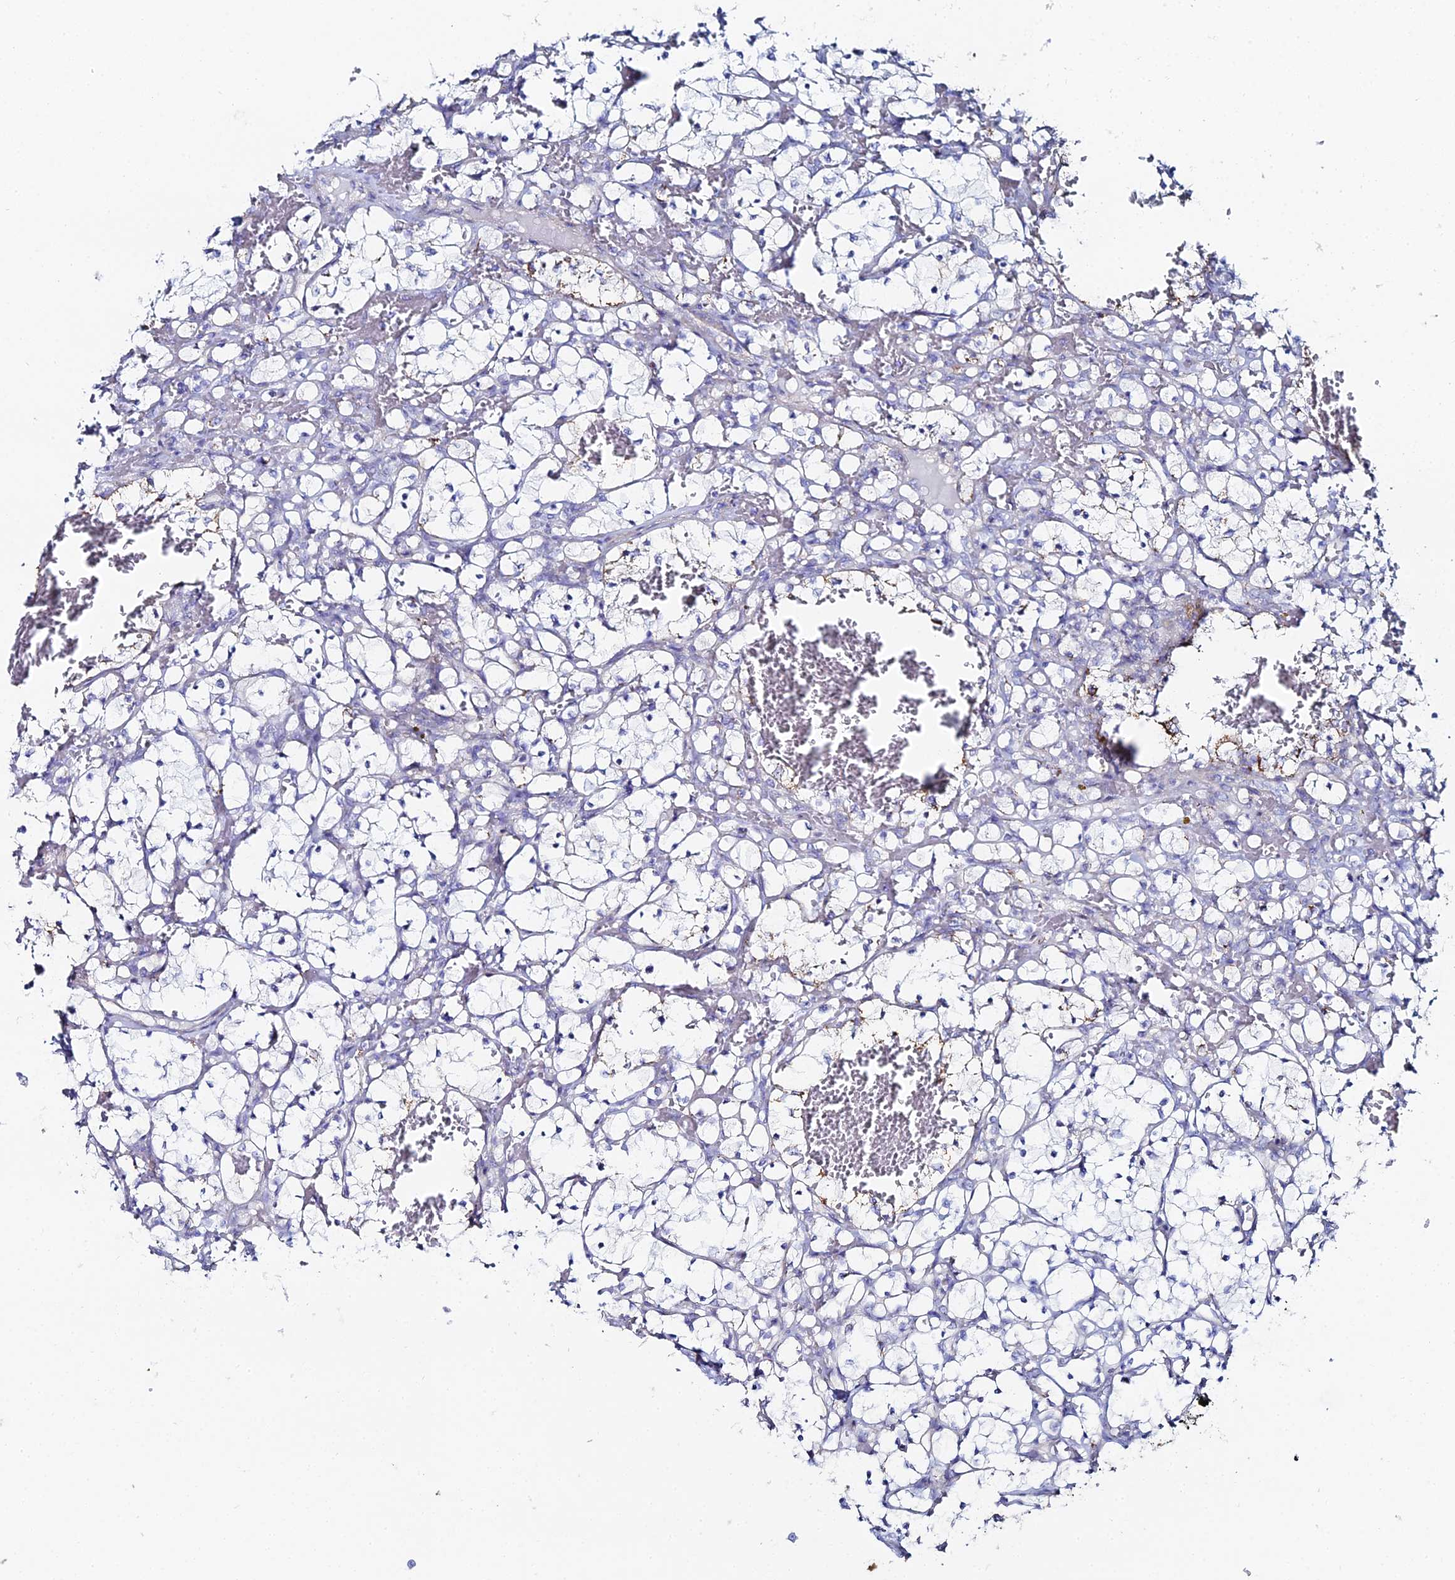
{"staining": {"intensity": "negative", "quantity": "none", "location": "none"}, "tissue": "renal cancer", "cell_type": "Tumor cells", "image_type": "cancer", "snomed": [{"axis": "morphology", "description": "Adenocarcinoma, NOS"}, {"axis": "topography", "description": "Kidney"}], "caption": "Tumor cells show no significant protein expression in adenocarcinoma (renal).", "gene": "DHX34", "patient": {"sex": "female", "age": 69}}